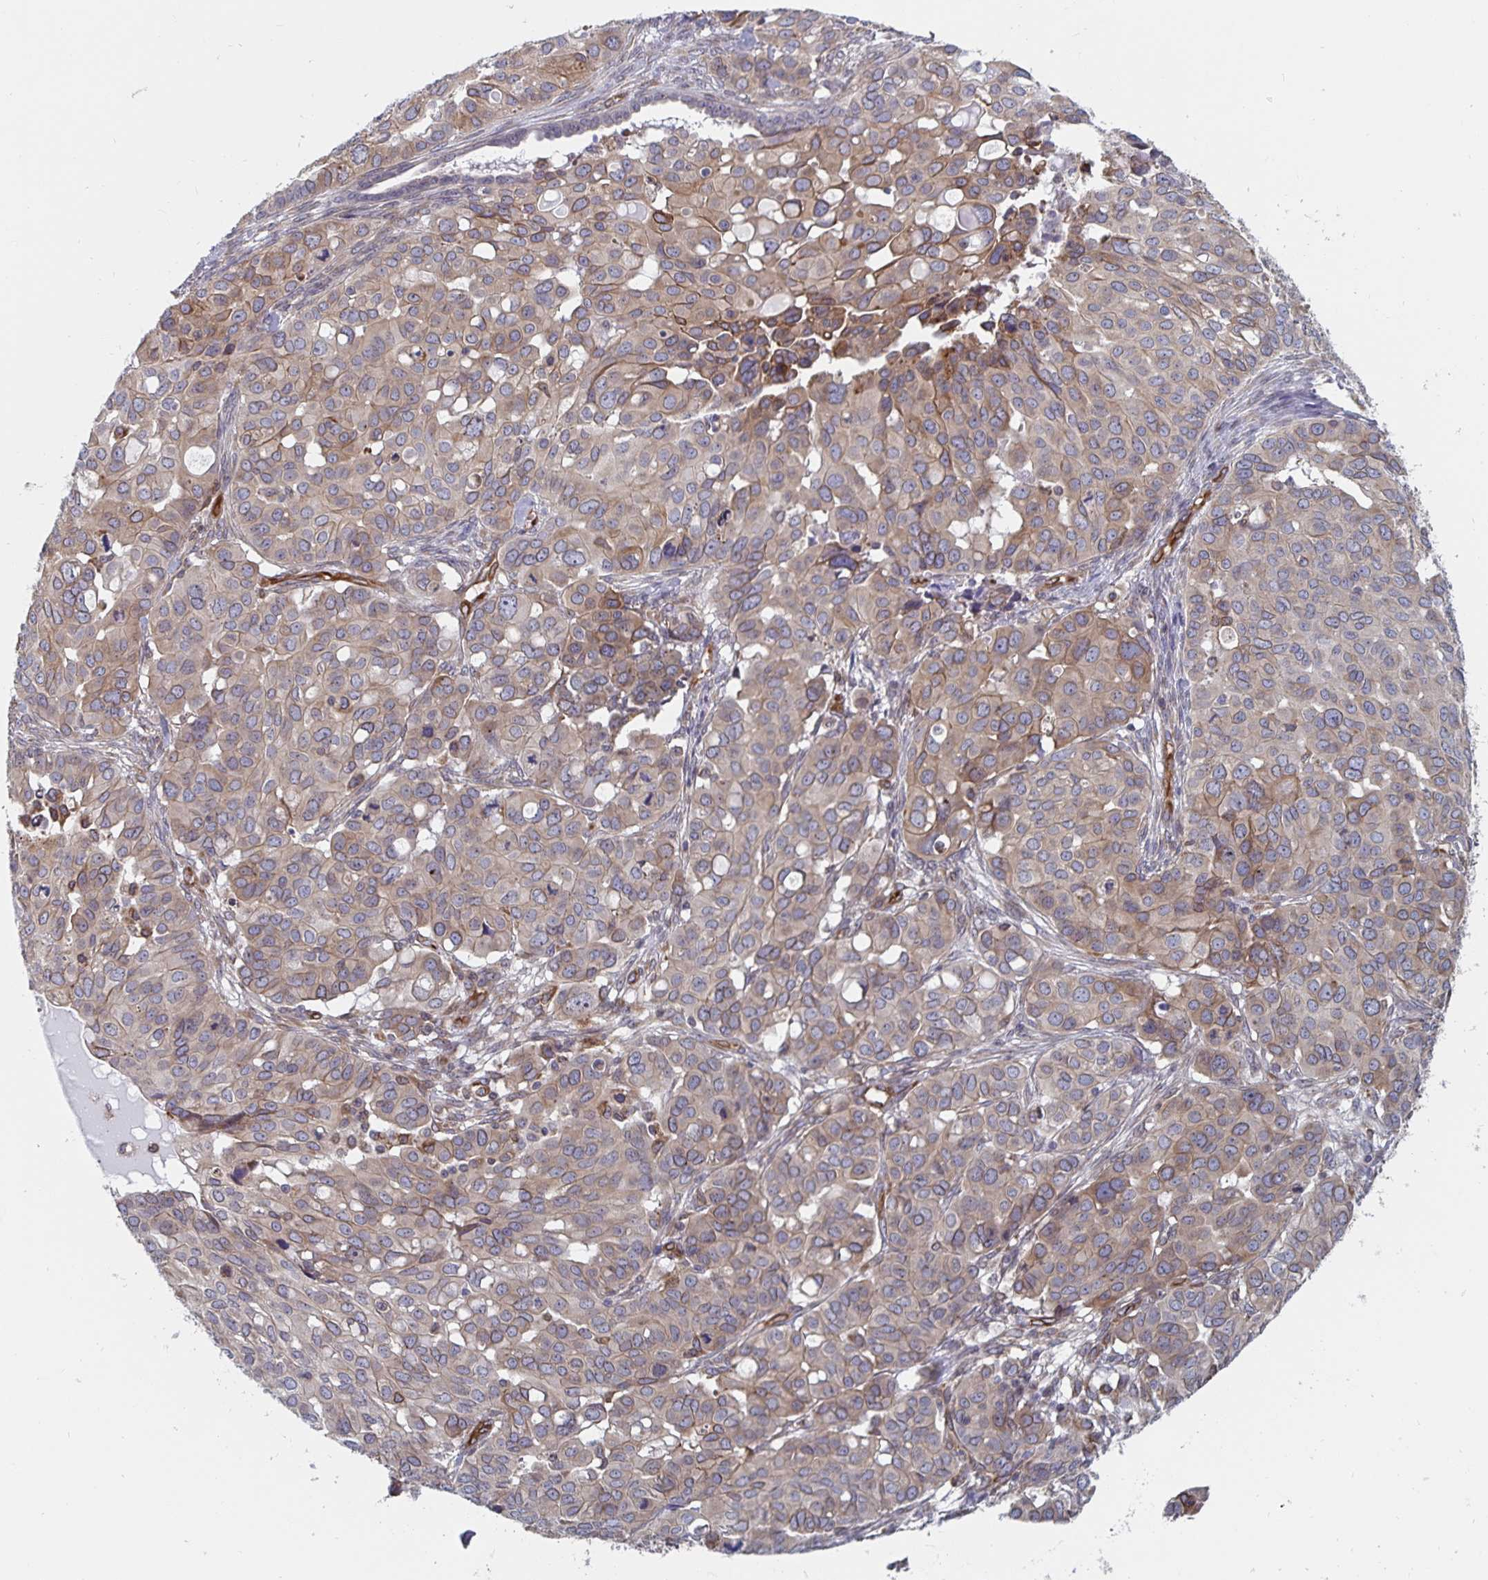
{"staining": {"intensity": "weak", "quantity": ">75%", "location": "cytoplasmic/membranous"}, "tissue": "ovarian cancer", "cell_type": "Tumor cells", "image_type": "cancer", "snomed": [{"axis": "morphology", "description": "Carcinoma, endometroid"}, {"axis": "topography", "description": "Ovary"}], "caption": "This histopathology image exhibits IHC staining of endometroid carcinoma (ovarian), with low weak cytoplasmic/membranous positivity in approximately >75% of tumor cells.", "gene": "BCAP29", "patient": {"sex": "female", "age": 78}}